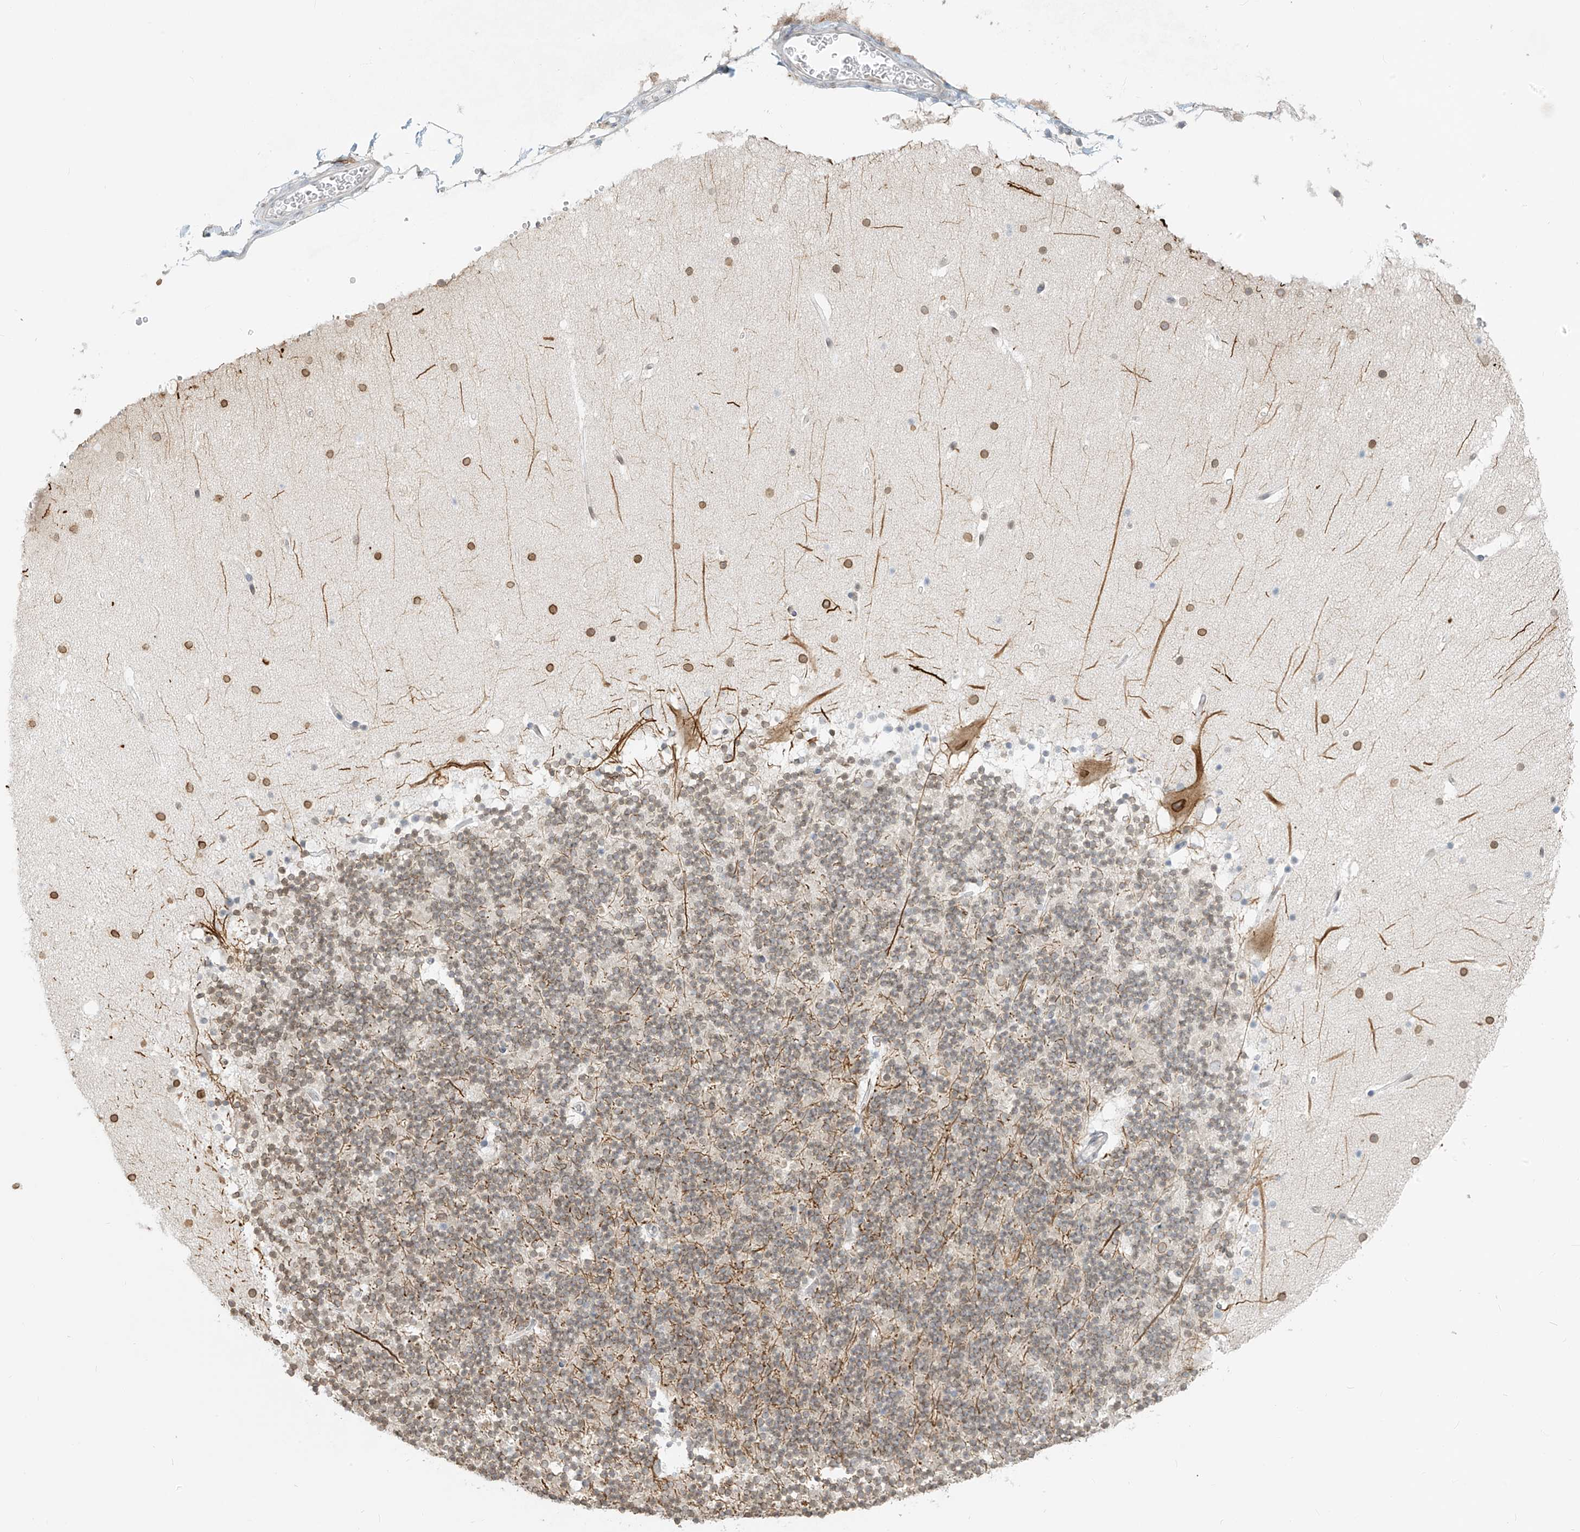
{"staining": {"intensity": "moderate", "quantity": ">75%", "location": "cytoplasmic/membranous,nuclear"}, "tissue": "cerebellum", "cell_type": "Cells in granular layer", "image_type": "normal", "snomed": [{"axis": "morphology", "description": "Normal tissue, NOS"}, {"axis": "topography", "description": "Cerebellum"}], "caption": "IHC of normal human cerebellum reveals medium levels of moderate cytoplasmic/membranous,nuclear staining in about >75% of cells in granular layer. (Brightfield microscopy of DAB IHC at high magnification).", "gene": "OSBPL7", "patient": {"sex": "male", "age": 57}}